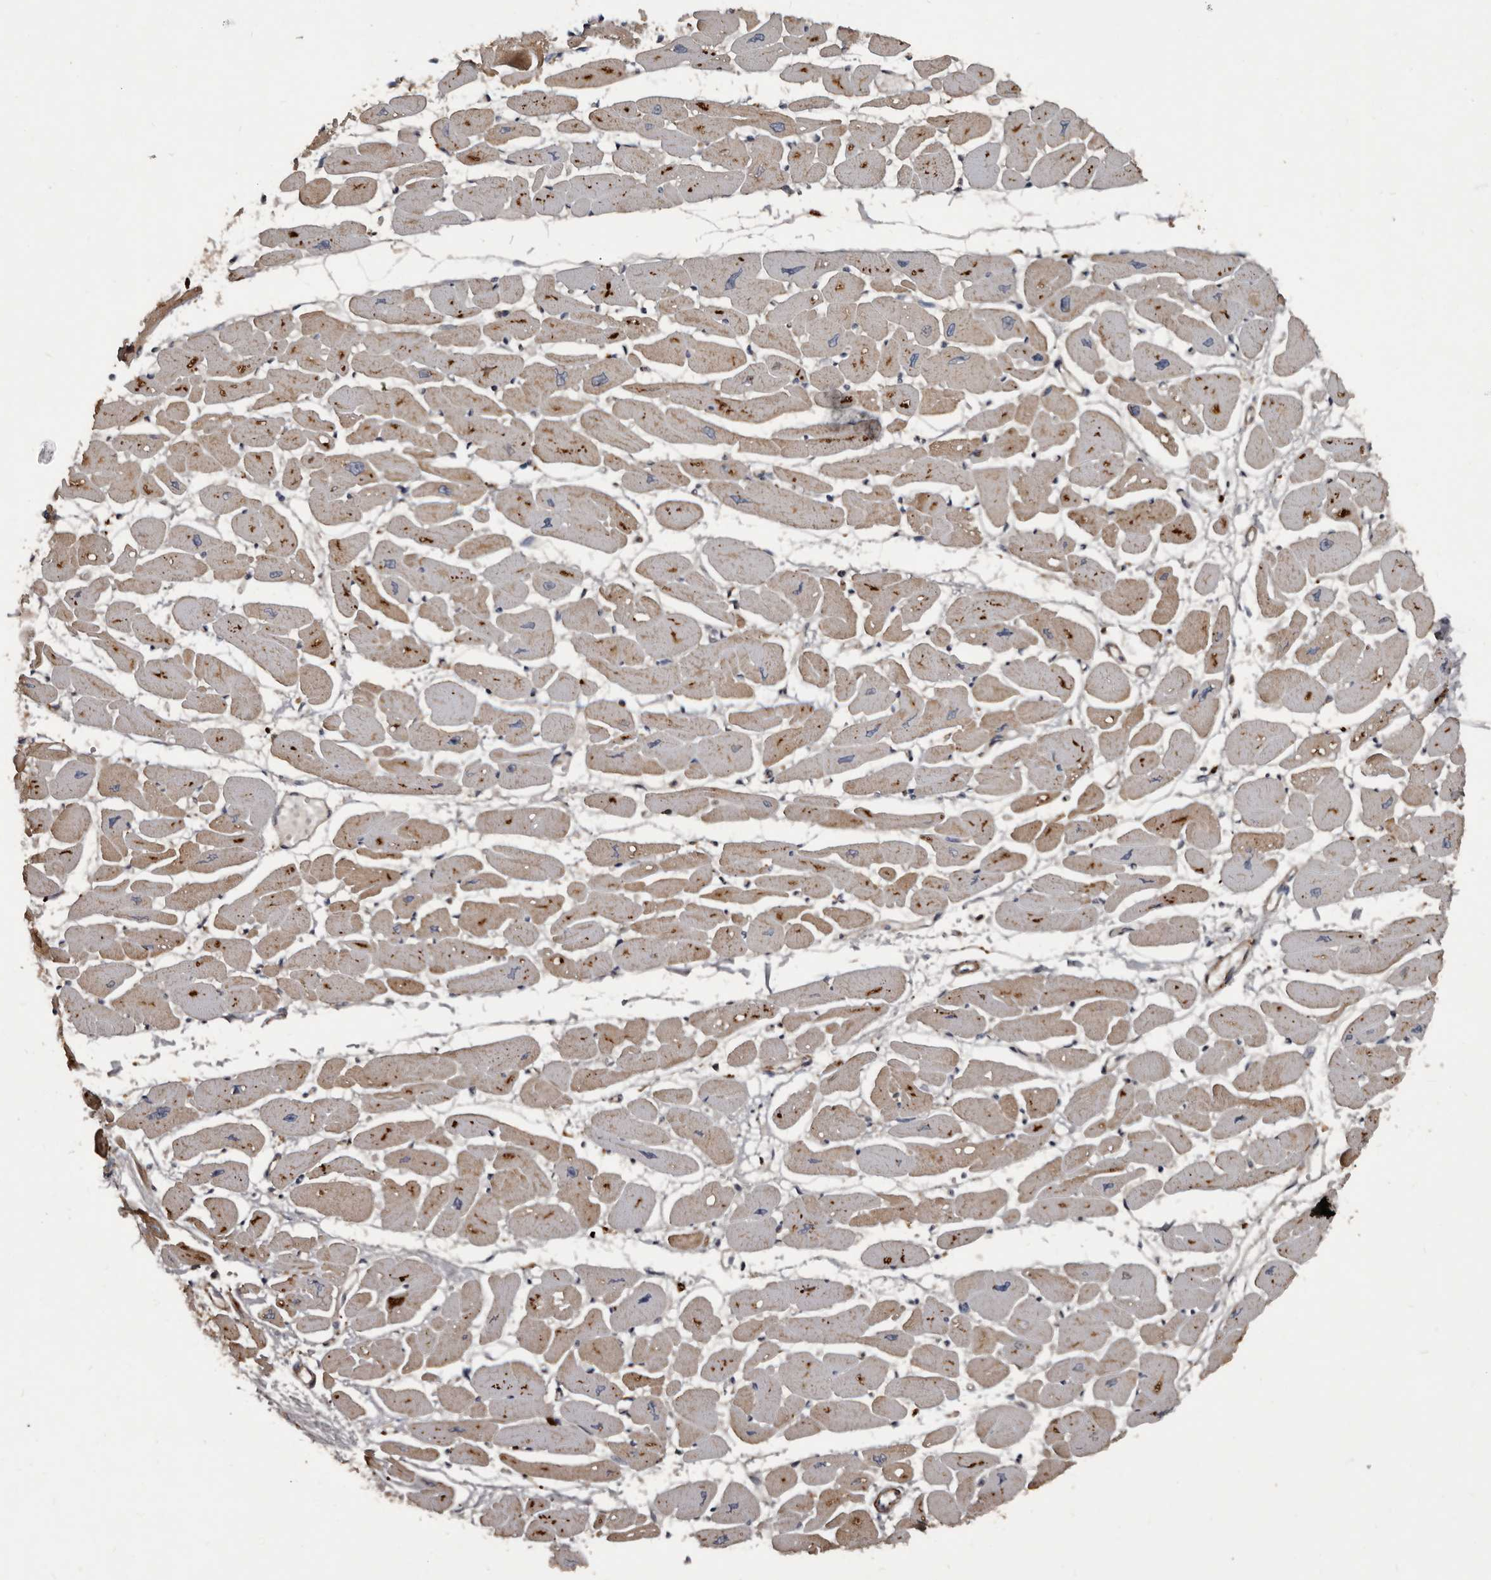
{"staining": {"intensity": "moderate", "quantity": "25%-75%", "location": "cytoplasmic/membranous"}, "tissue": "heart muscle", "cell_type": "Cardiomyocytes", "image_type": "normal", "snomed": [{"axis": "morphology", "description": "Normal tissue, NOS"}, {"axis": "topography", "description": "Heart"}], "caption": "Heart muscle stained with DAB (3,3'-diaminobenzidine) immunohistochemistry demonstrates medium levels of moderate cytoplasmic/membranous positivity in approximately 25%-75% of cardiomyocytes.", "gene": "GREB1", "patient": {"sex": "female", "age": 54}}